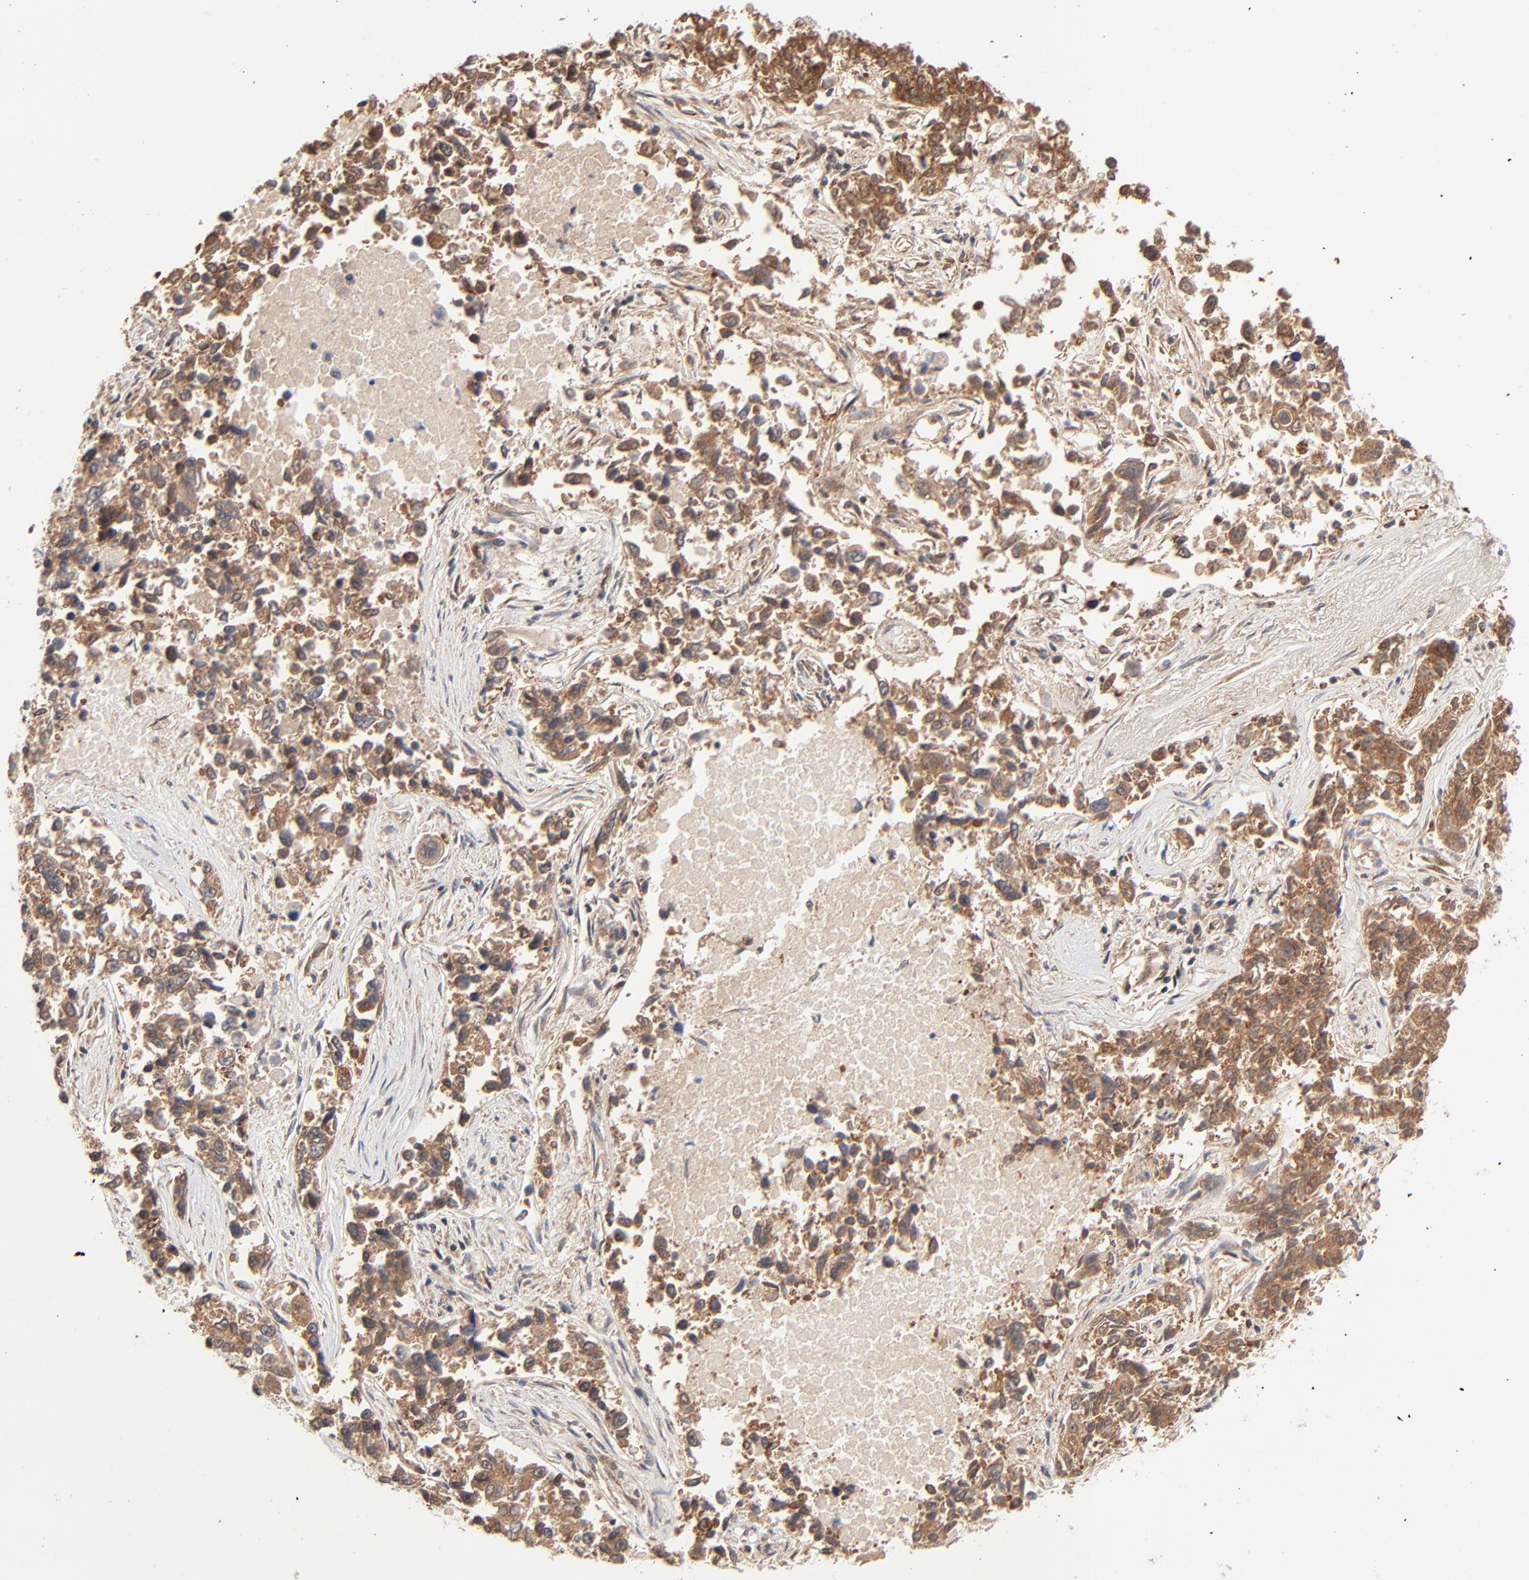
{"staining": {"intensity": "moderate", "quantity": ">75%", "location": "cytoplasmic/membranous"}, "tissue": "lung cancer", "cell_type": "Tumor cells", "image_type": "cancer", "snomed": [{"axis": "morphology", "description": "Adenocarcinoma, NOS"}, {"axis": "topography", "description": "Lung"}], "caption": "Protein staining of lung adenocarcinoma tissue demonstrates moderate cytoplasmic/membranous staining in approximately >75% of tumor cells.", "gene": "ABLIM3", "patient": {"sex": "male", "age": 84}}